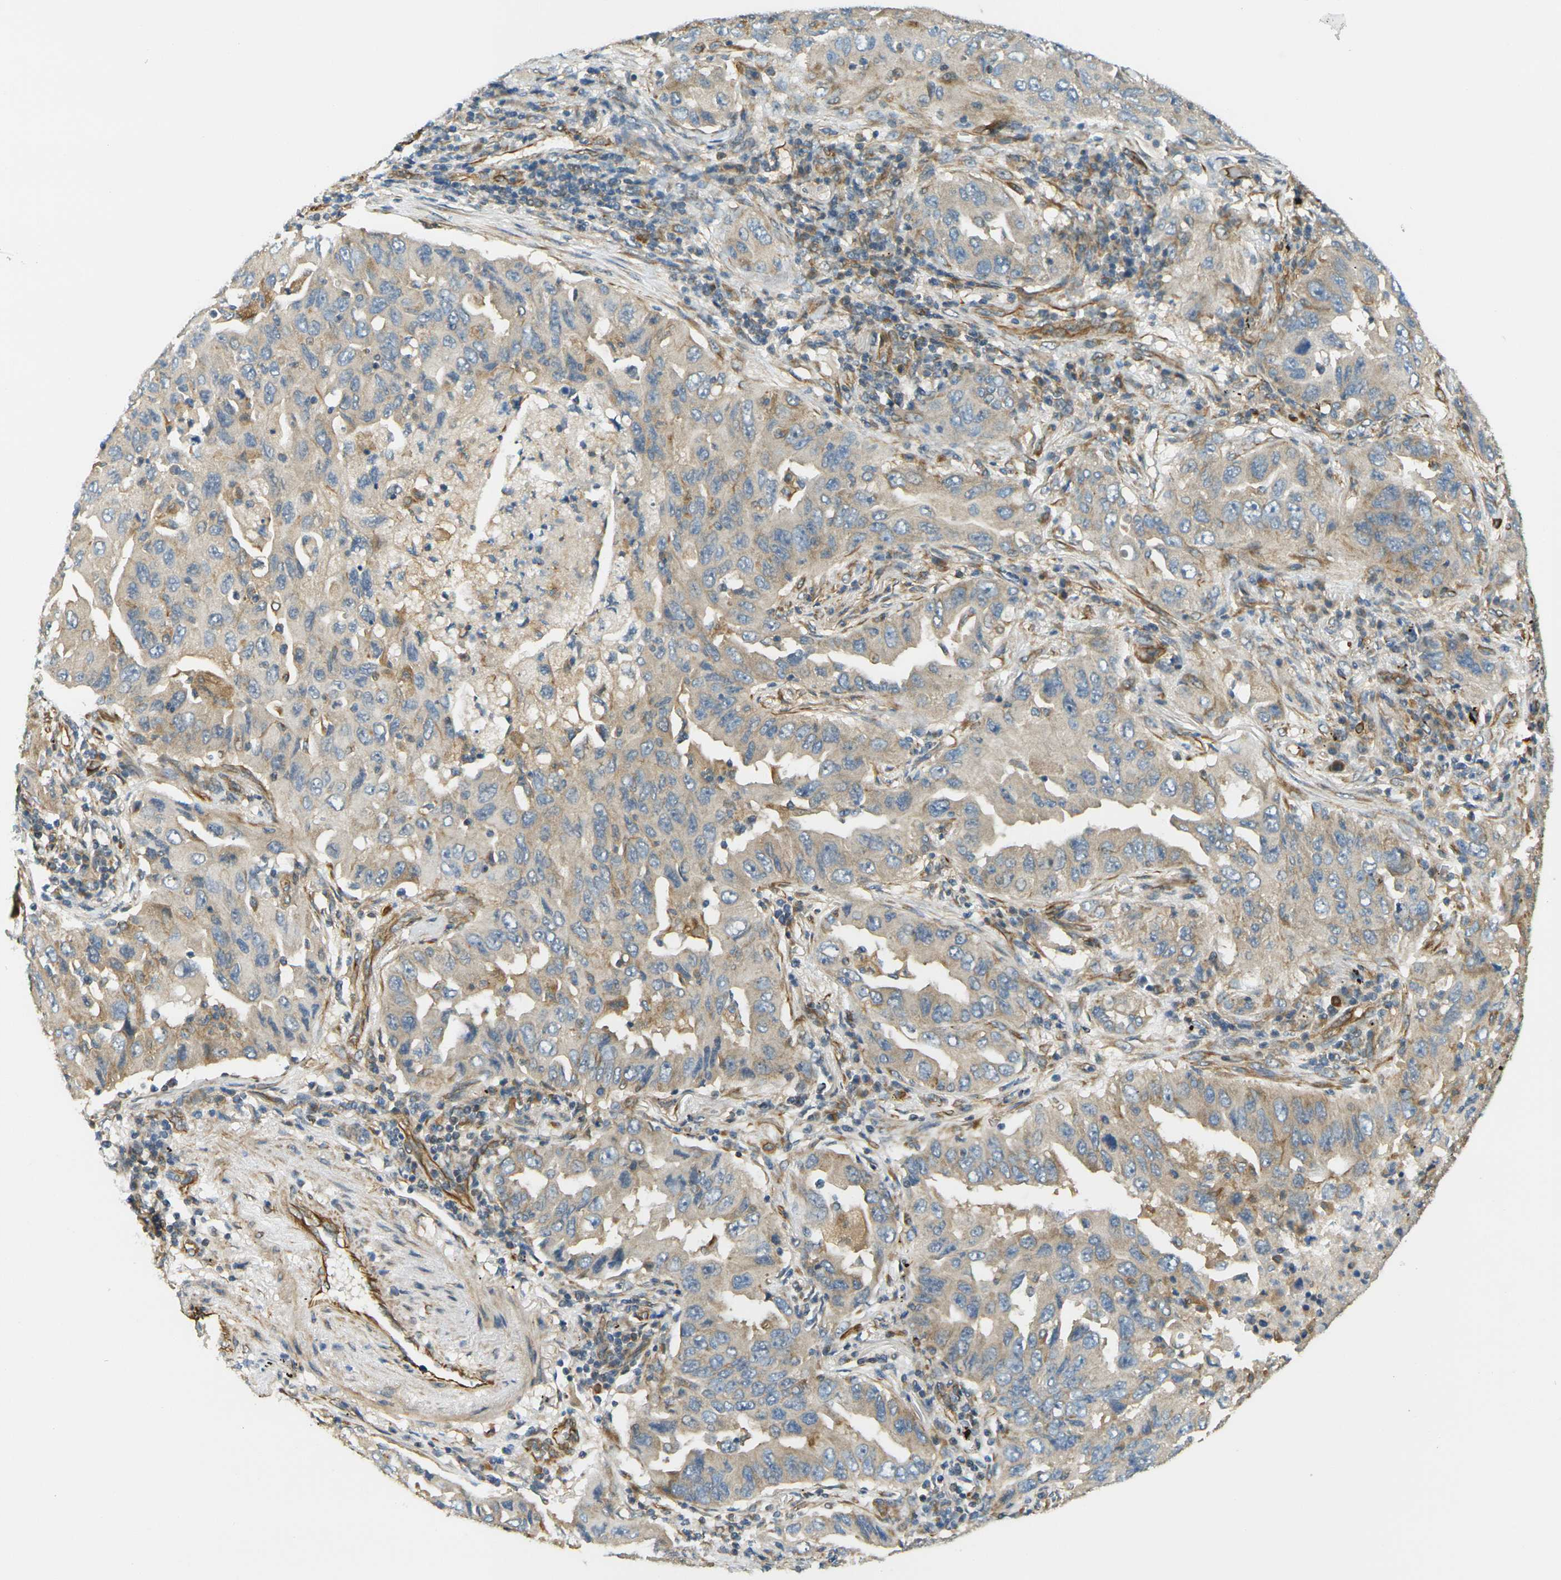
{"staining": {"intensity": "weak", "quantity": ">75%", "location": "cytoplasmic/membranous"}, "tissue": "lung cancer", "cell_type": "Tumor cells", "image_type": "cancer", "snomed": [{"axis": "morphology", "description": "Adenocarcinoma, NOS"}, {"axis": "topography", "description": "Lung"}], "caption": "Lung cancer stained with a brown dye shows weak cytoplasmic/membranous positive expression in approximately >75% of tumor cells.", "gene": "CYTH3", "patient": {"sex": "female", "age": 65}}